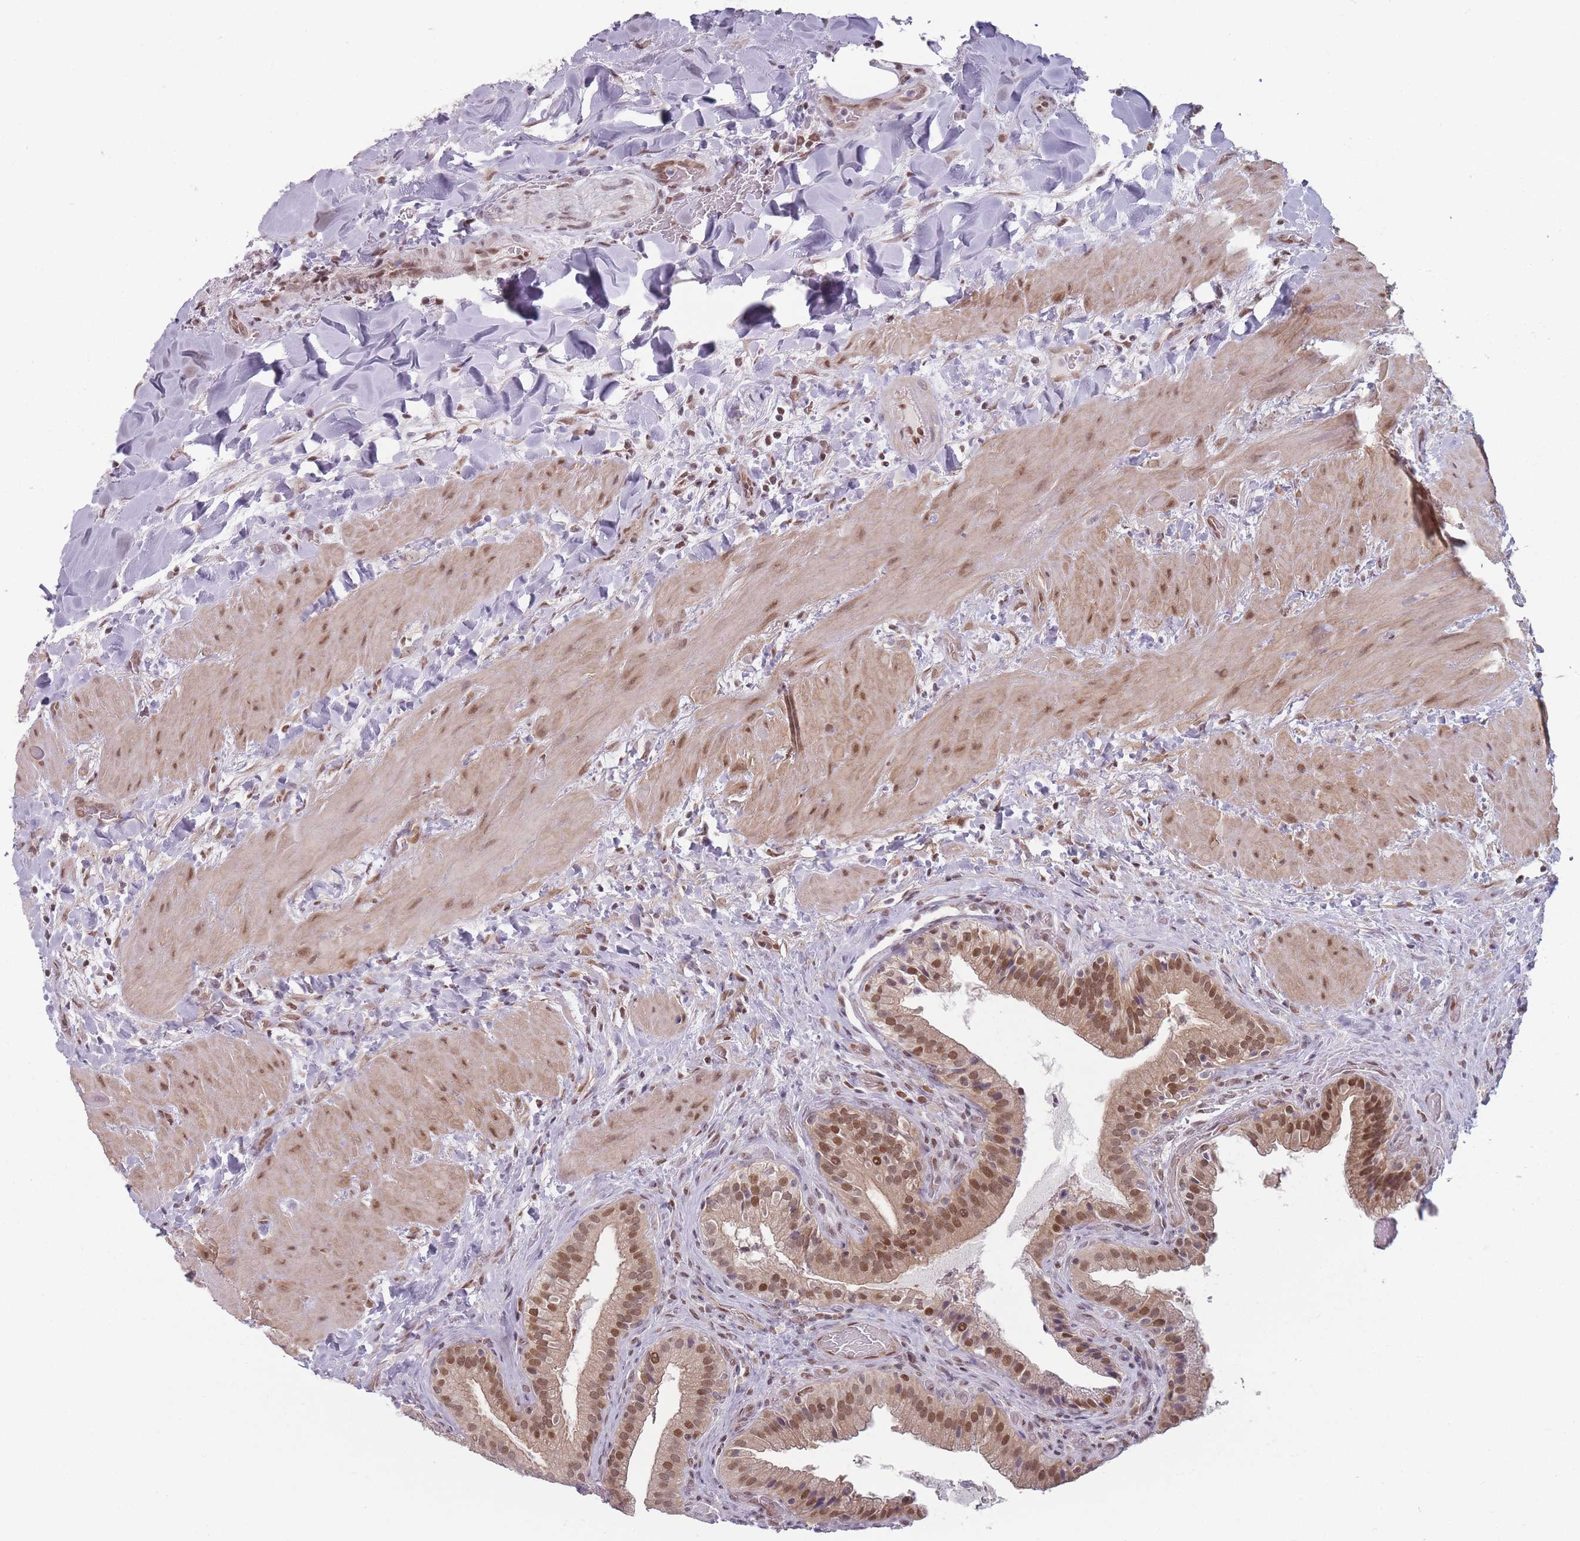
{"staining": {"intensity": "moderate", "quantity": ">75%", "location": "cytoplasmic/membranous,nuclear"}, "tissue": "gallbladder", "cell_type": "Glandular cells", "image_type": "normal", "snomed": [{"axis": "morphology", "description": "Normal tissue, NOS"}, {"axis": "topography", "description": "Gallbladder"}], "caption": "The image exhibits immunohistochemical staining of unremarkable gallbladder. There is moderate cytoplasmic/membranous,nuclear staining is appreciated in approximately >75% of glandular cells.", "gene": "SH3BGRL2", "patient": {"sex": "male", "age": 24}}